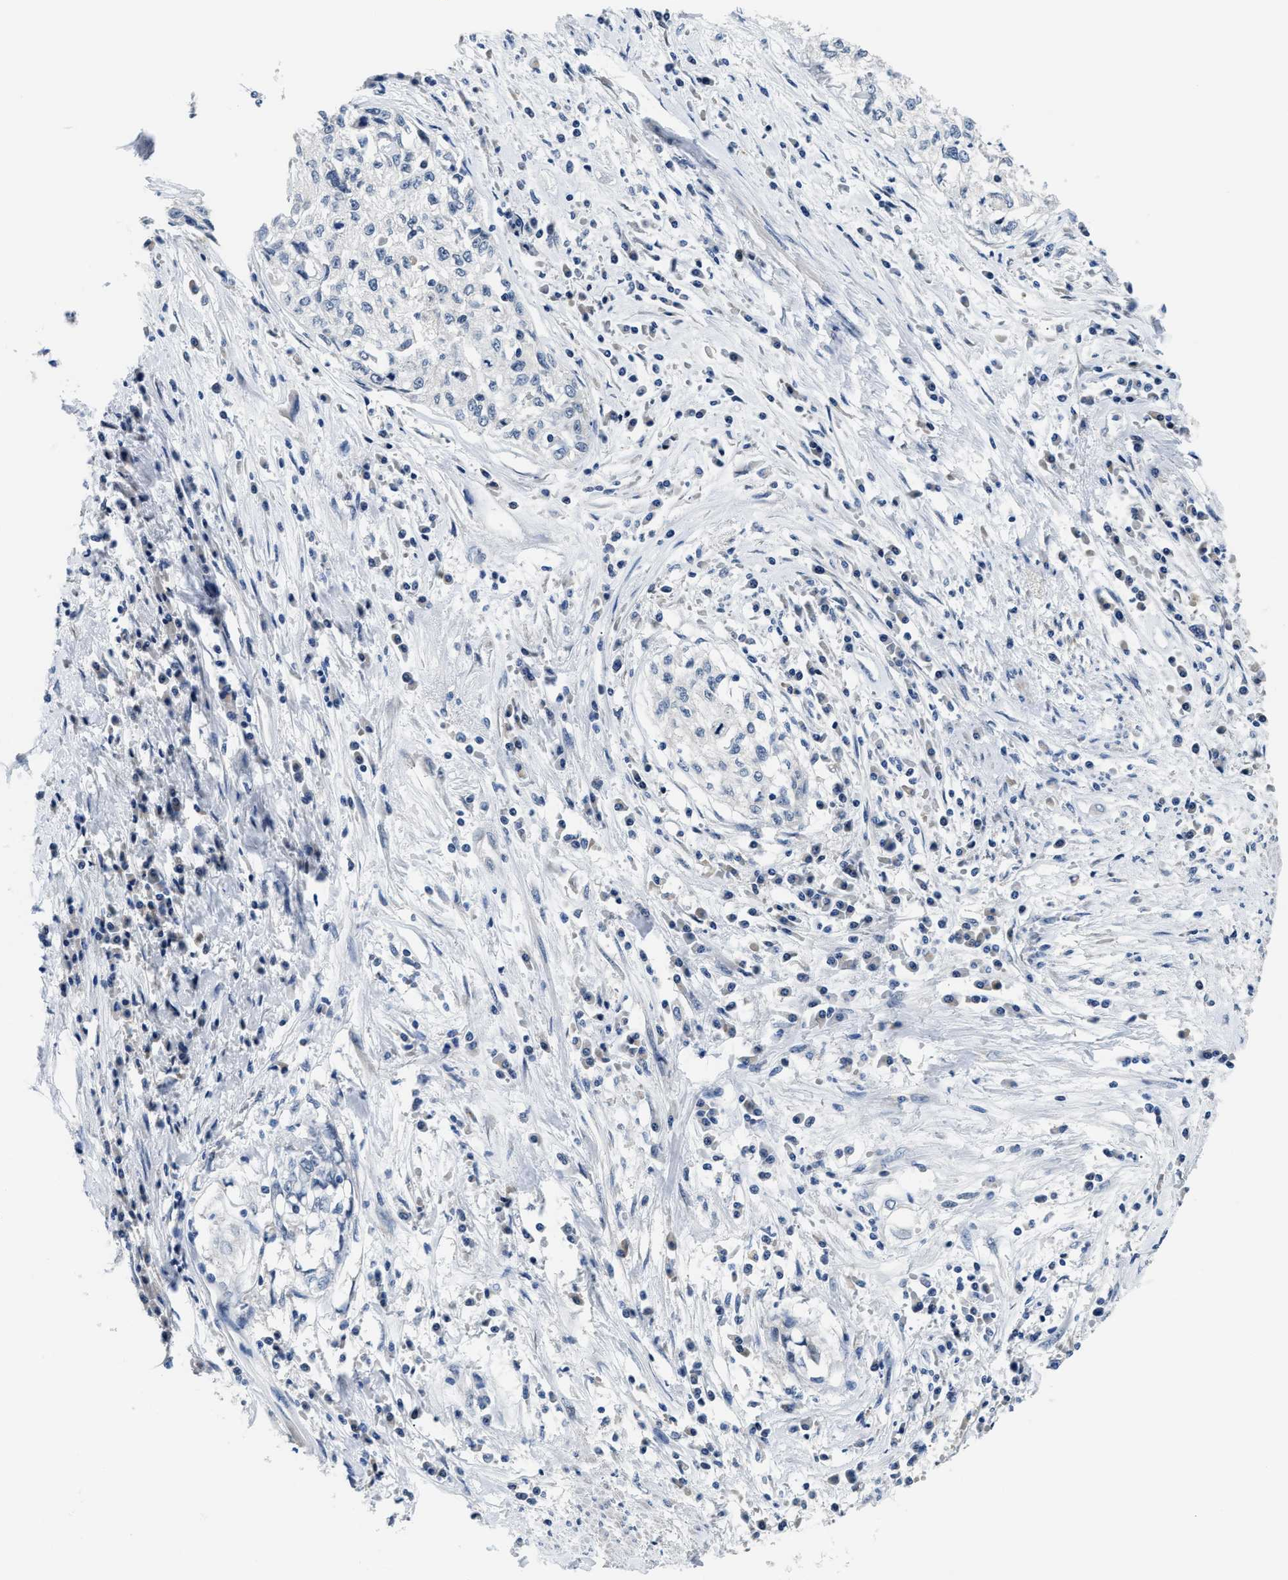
{"staining": {"intensity": "negative", "quantity": "none", "location": "none"}, "tissue": "cervical cancer", "cell_type": "Tumor cells", "image_type": "cancer", "snomed": [{"axis": "morphology", "description": "Squamous cell carcinoma, NOS"}, {"axis": "topography", "description": "Cervix"}], "caption": "Tumor cells are negative for protein expression in human squamous cell carcinoma (cervical).", "gene": "CLGN", "patient": {"sex": "female", "age": 57}}